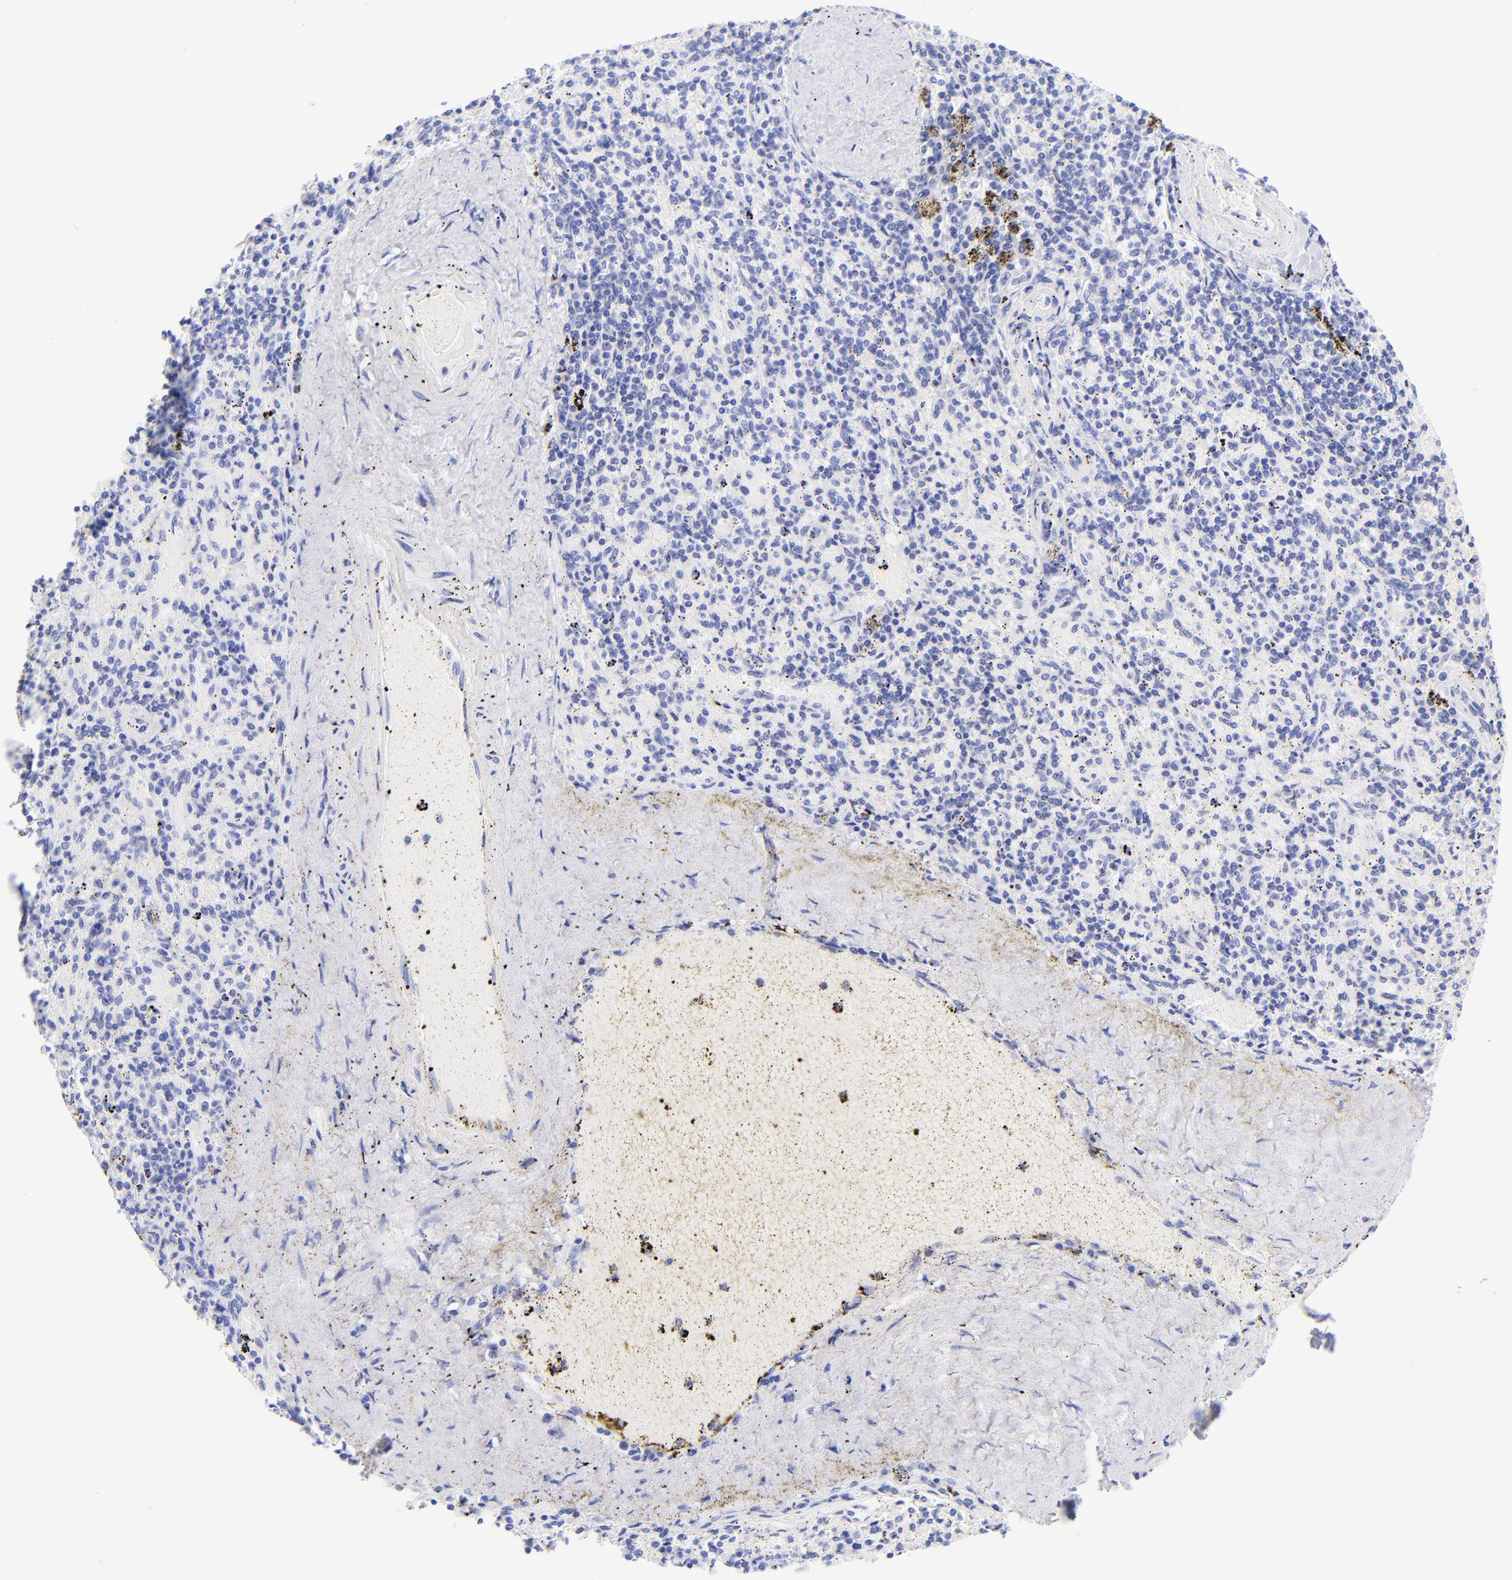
{"staining": {"intensity": "negative", "quantity": "none", "location": "none"}, "tissue": "spleen", "cell_type": "Cells in red pulp", "image_type": "normal", "snomed": [{"axis": "morphology", "description": "Normal tissue, NOS"}, {"axis": "topography", "description": "Spleen"}], "caption": "DAB immunohistochemical staining of unremarkable human spleen reveals no significant expression in cells in red pulp. (Brightfield microscopy of DAB immunohistochemistry at high magnification).", "gene": "KRT19", "patient": {"sex": "female", "age": 43}}